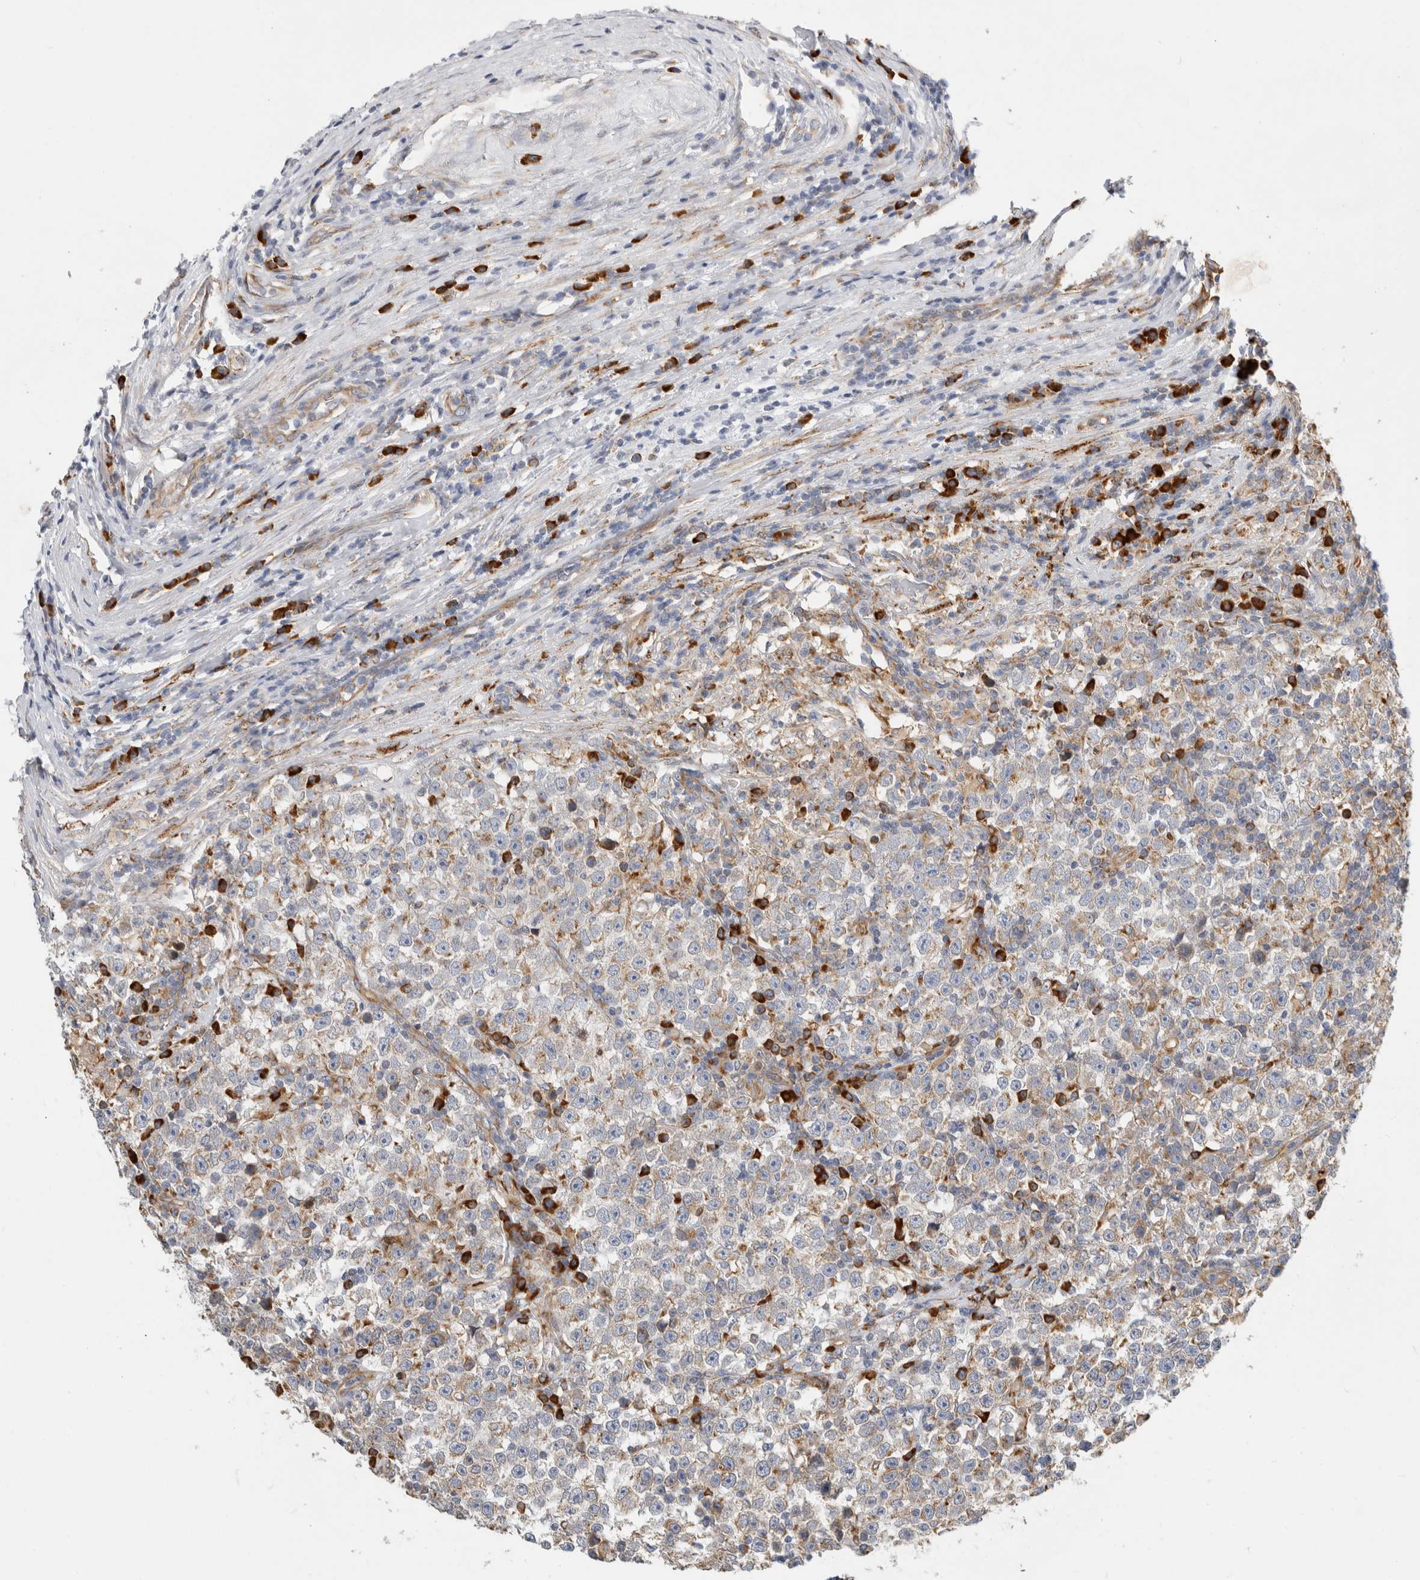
{"staining": {"intensity": "weak", "quantity": "25%-75%", "location": "cytoplasmic/membranous"}, "tissue": "testis cancer", "cell_type": "Tumor cells", "image_type": "cancer", "snomed": [{"axis": "morphology", "description": "Seminoma, NOS"}, {"axis": "topography", "description": "Testis"}], "caption": "The photomicrograph displays immunohistochemical staining of testis cancer (seminoma). There is weak cytoplasmic/membranous expression is appreciated in approximately 25%-75% of tumor cells.", "gene": "RPN2", "patient": {"sex": "male", "age": 43}}